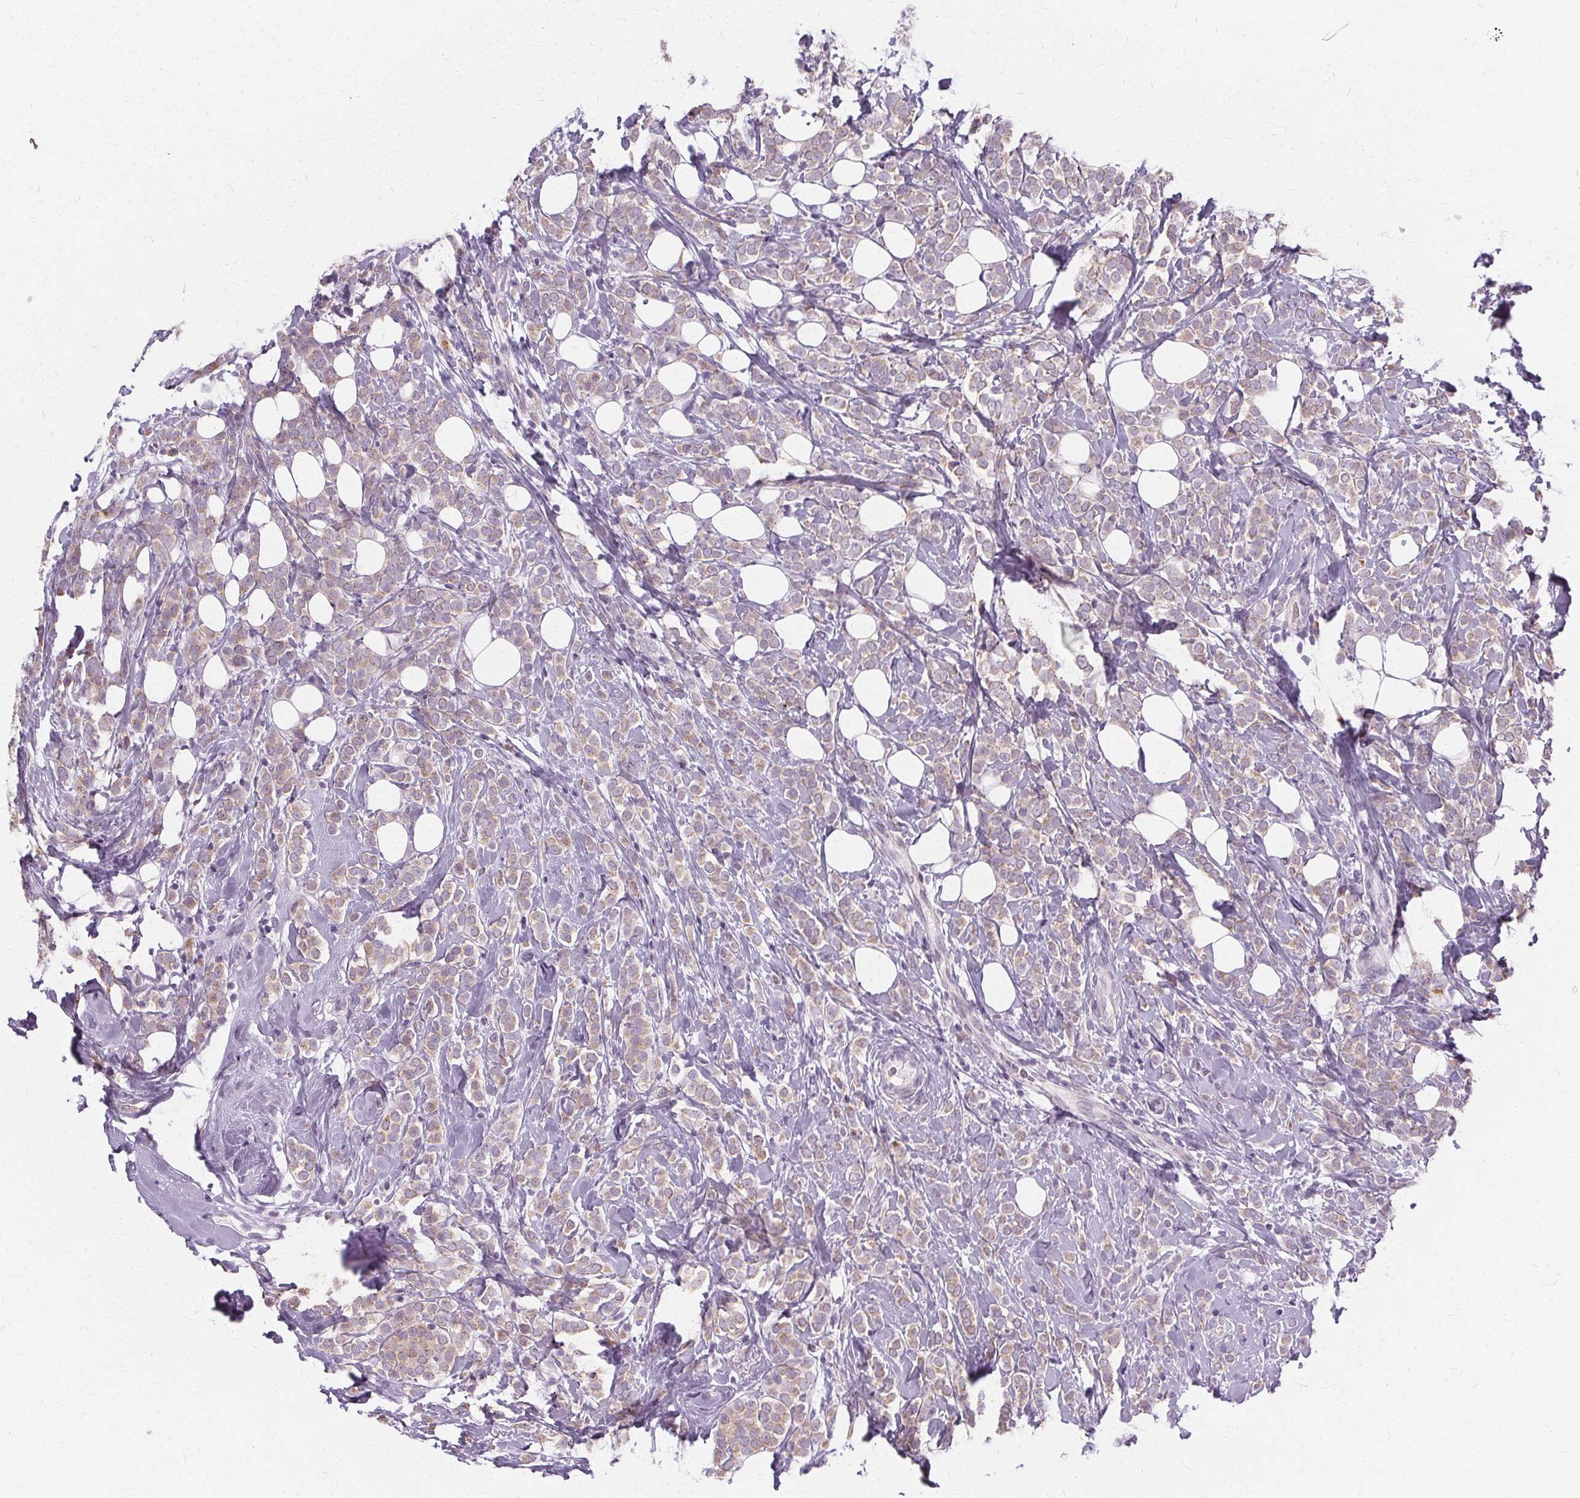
{"staining": {"intensity": "negative", "quantity": "none", "location": "none"}, "tissue": "breast cancer", "cell_type": "Tumor cells", "image_type": "cancer", "snomed": [{"axis": "morphology", "description": "Lobular carcinoma"}, {"axis": "topography", "description": "Breast"}], "caption": "Immunohistochemical staining of breast cancer exhibits no significant expression in tumor cells. The staining was performed using DAB to visualize the protein expression in brown, while the nuclei were stained in blue with hematoxylin (Magnification: 20x).", "gene": "FCRL3", "patient": {"sex": "female", "age": 49}}